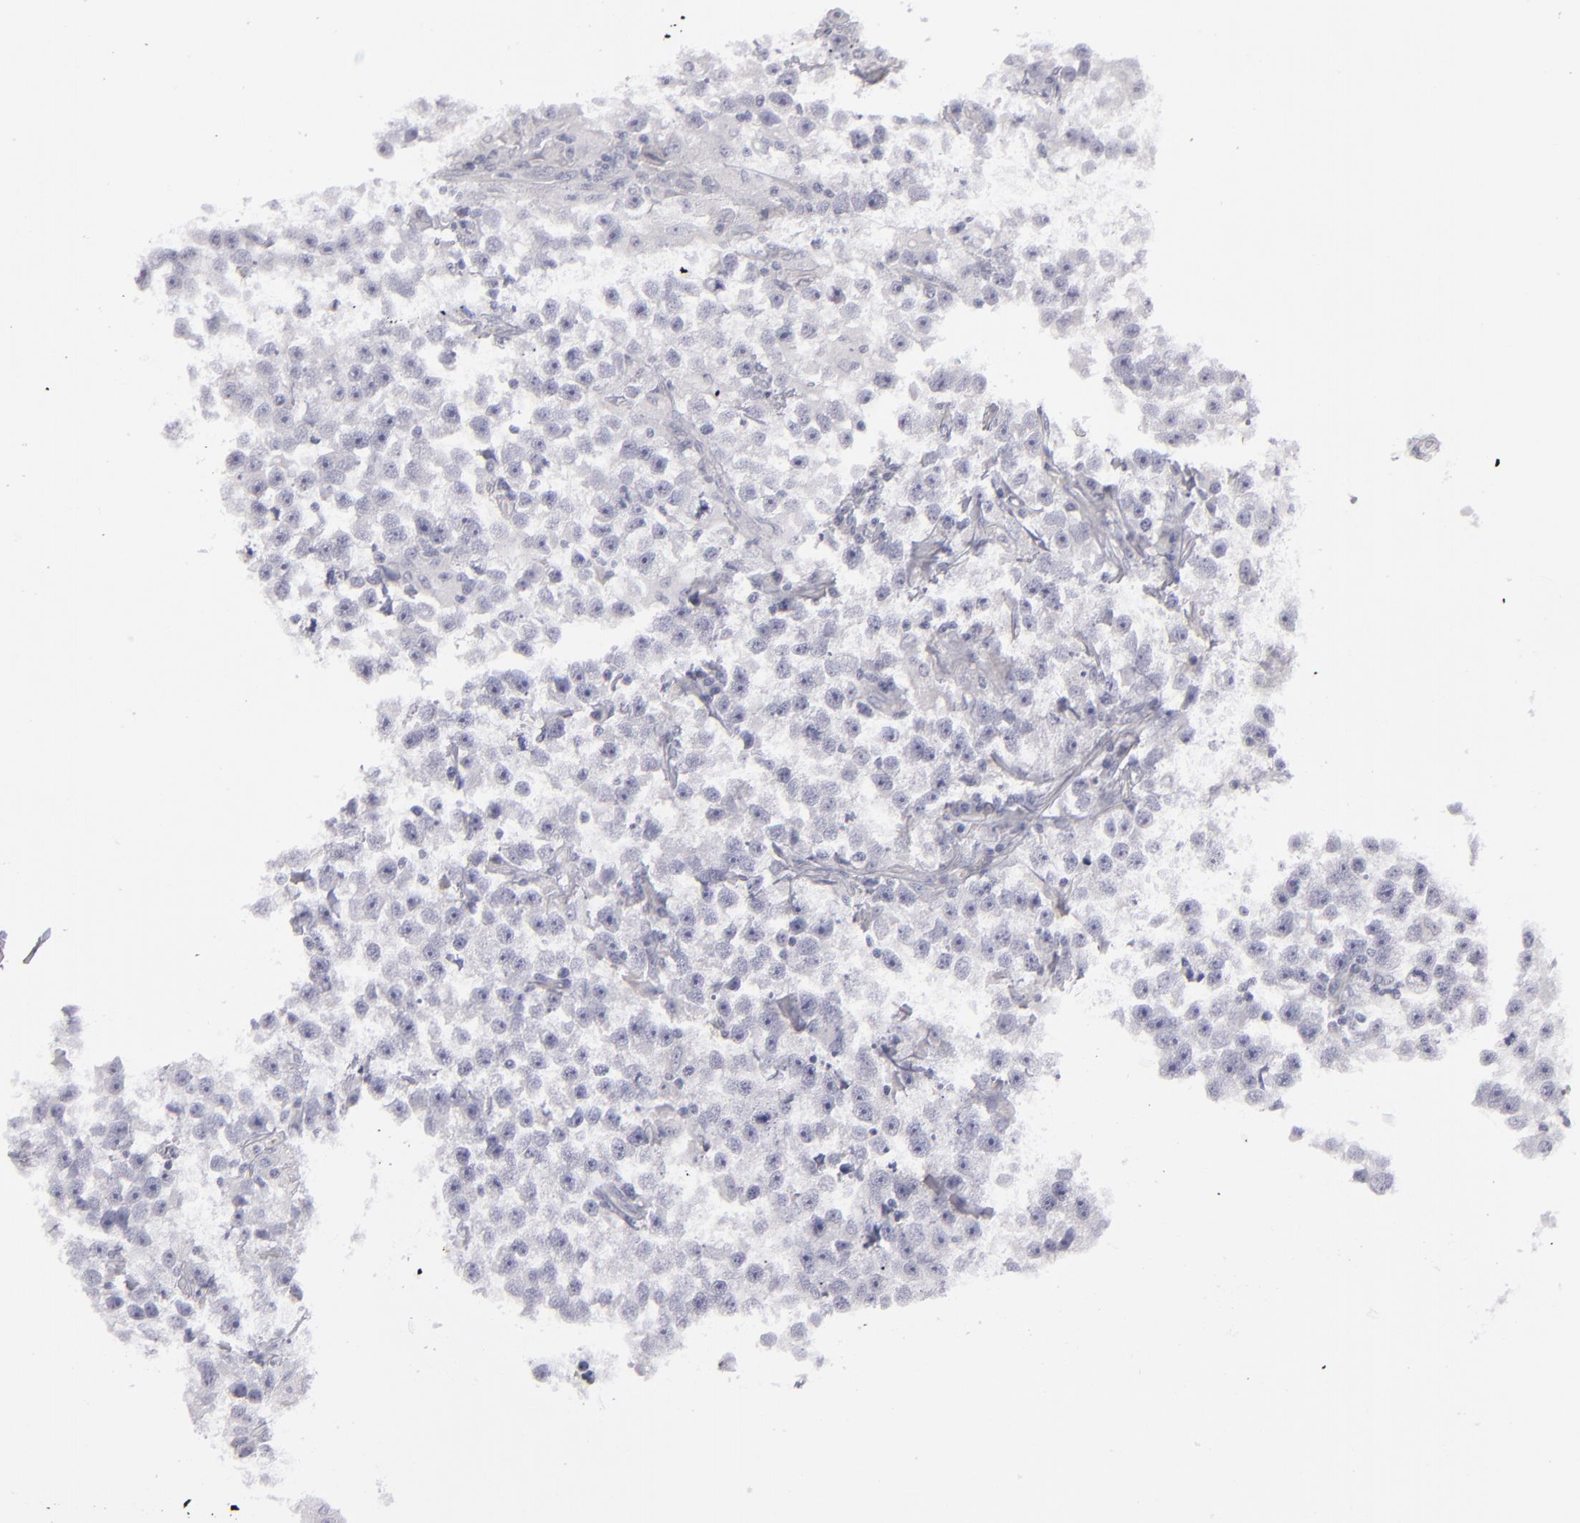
{"staining": {"intensity": "negative", "quantity": "none", "location": "none"}, "tissue": "testis cancer", "cell_type": "Tumor cells", "image_type": "cancer", "snomed": [{"axis": "morphology", "description": "Seminoma, NOS"}, {"axis": "topography", "description": "Testis"}], "caption": "Tumor cells are negative for brown protein staining in seminoma (testis).", "gene": "MYH11", "patient": {"sex": "male", "age": 33}}